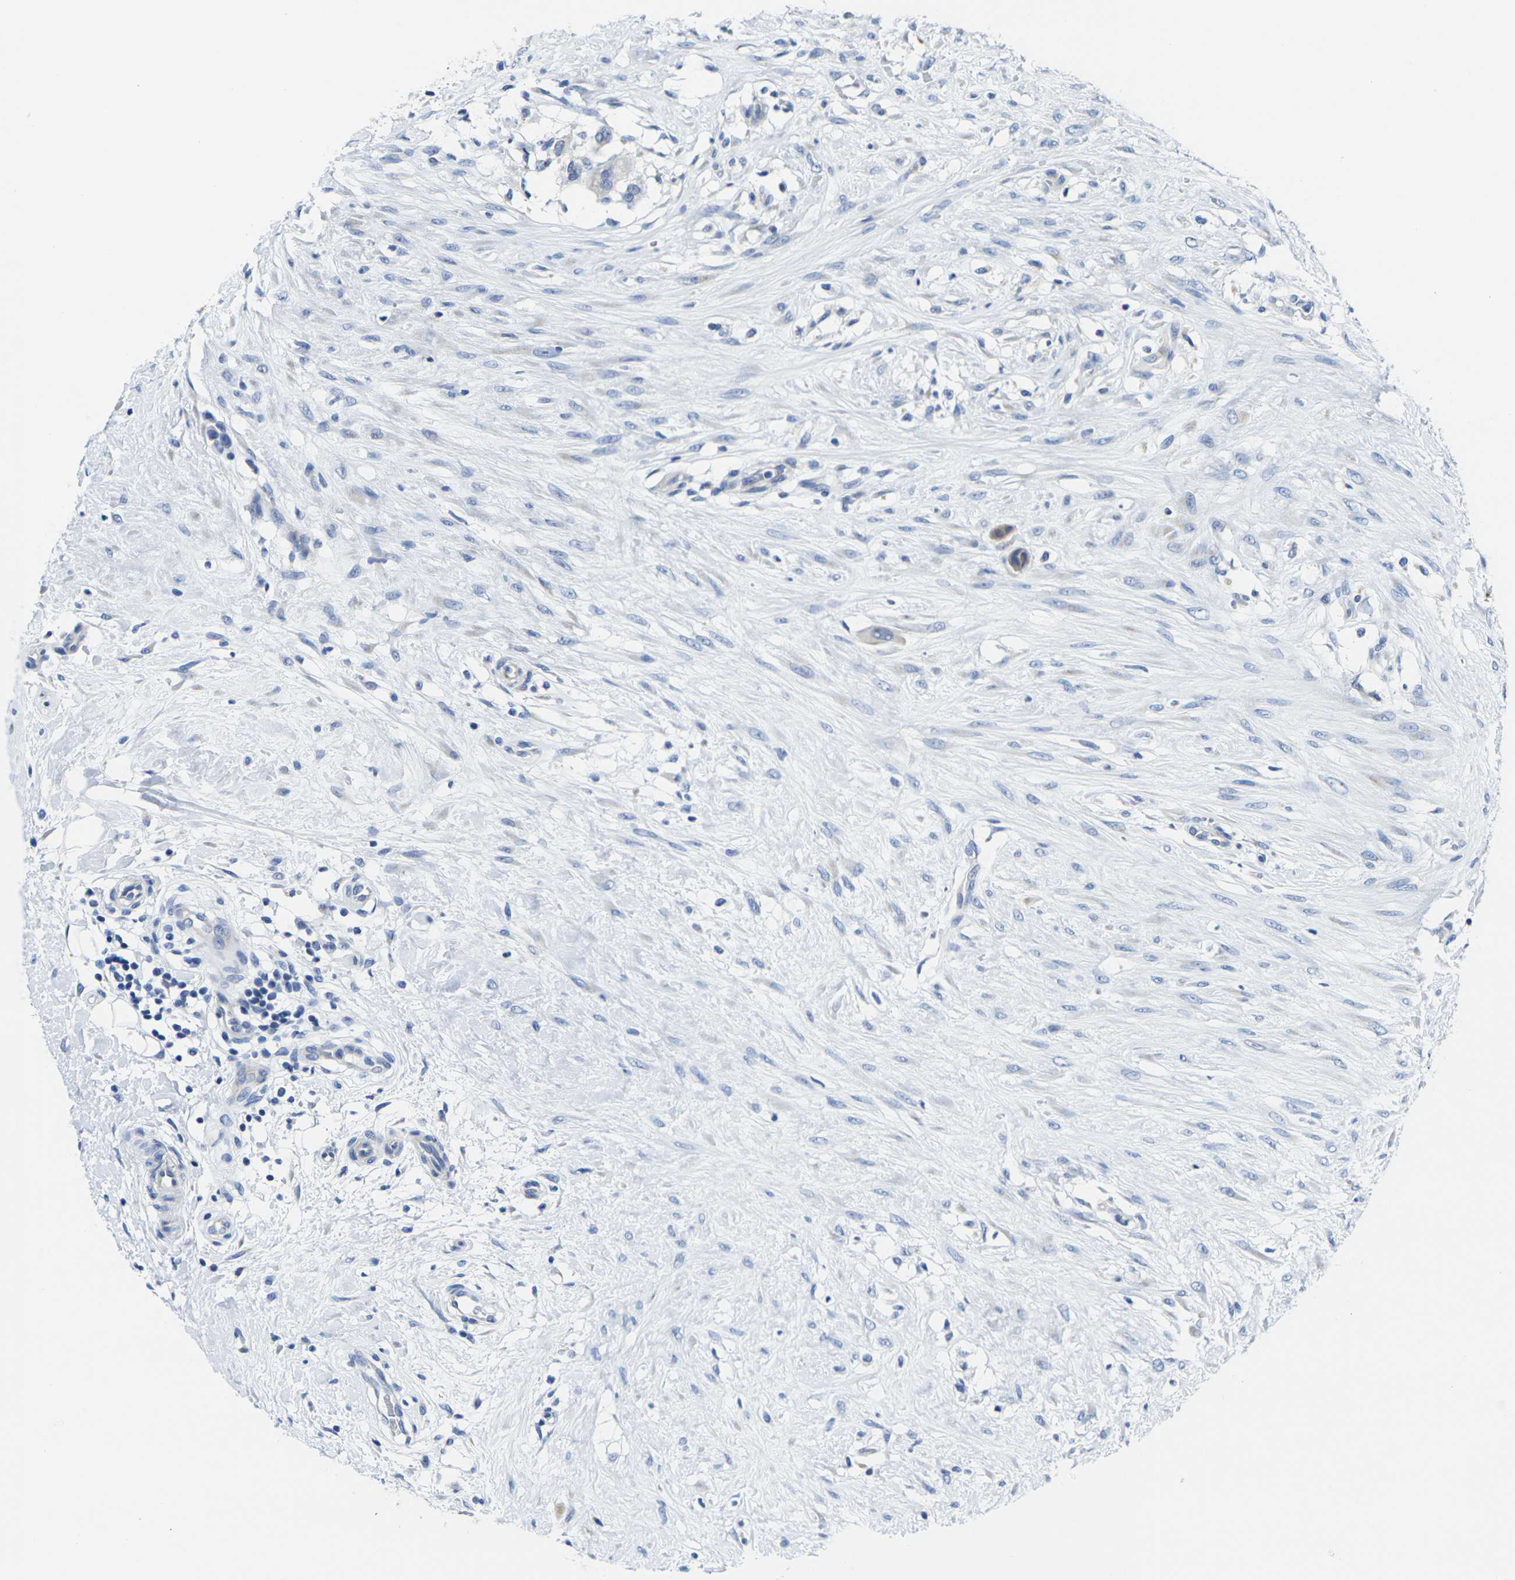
{"staining": {"intensity": "negative", "quantity": "none", "location": "none"}, "tissue": "breast cancer", "cell_type": "Tumor cells", "image_type": "cancer", "snomed": [{"axis": "morphology", "description": "Duct carcinoma"}, {"axis": "topography", "description": "Breast"}], "caption": "Tumor cells show no significant protein positivity in breast cancer (intraductal carcinoma).", "gene": "CRK", "patient": {"sex": "female", "age": 40}}